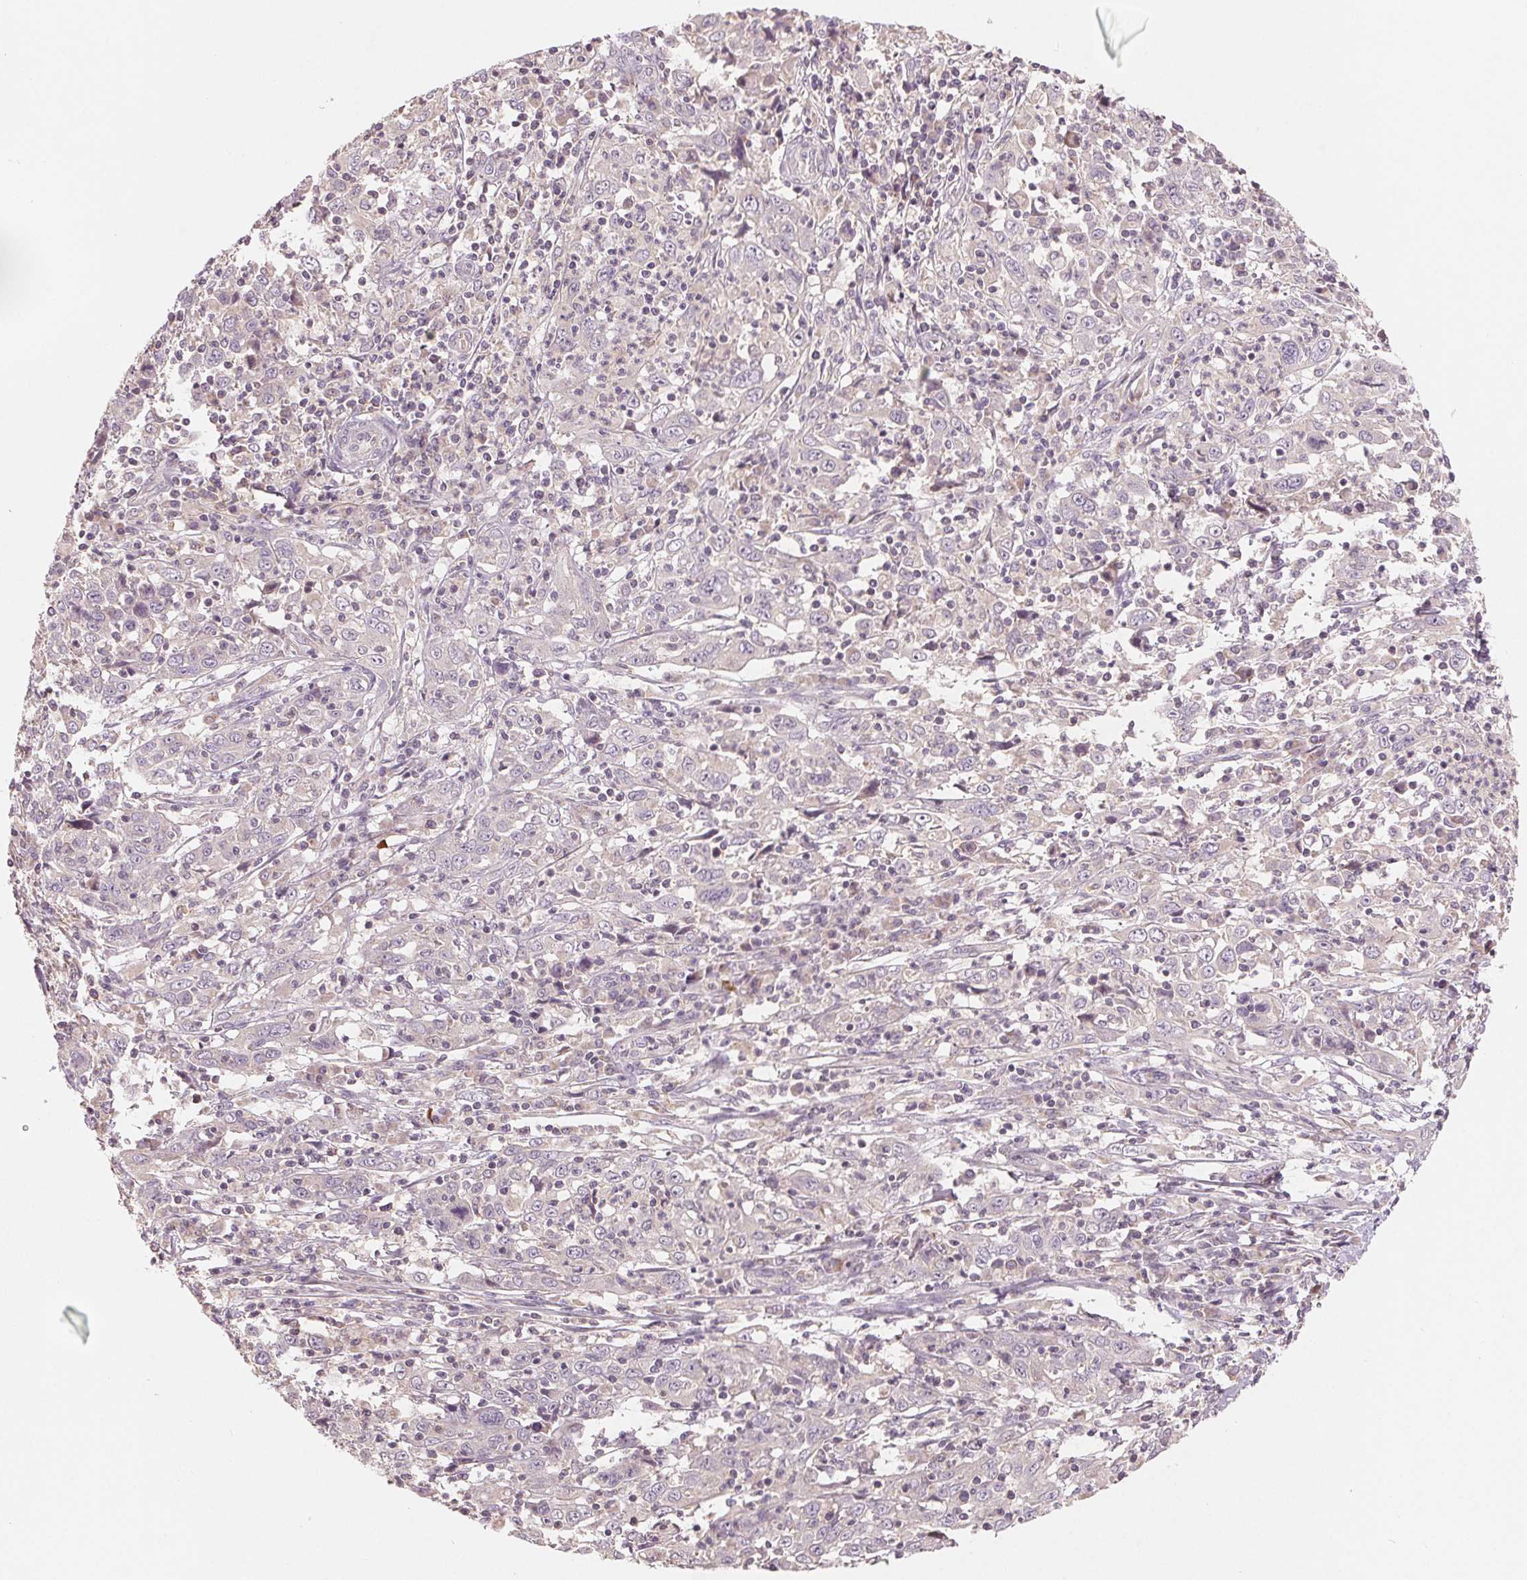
{"staining": {"intensity": "negative", "quantity": "none", "location": "none"}, "tissue": "cervical cancer", "cell_type": "Tumor cells", "image_type": "cancer", "snomed": [{"axis": "morphology", "description": "Squamous cell carcinoma, NOS"}, {"axis": "topography", "description": "Cervix"}], "caption": "An immunohistochemistry (IHC) photomicrograph of cervical cancer (squamous cell carcinoma) is shown. There is no staining in tumor cells of cervical cancer (squamous cell carcinoma). (DAB immunohistochemistry, high magnification).", "gene": "AQP8", "patient": {"sex": "female", "age": 46}}